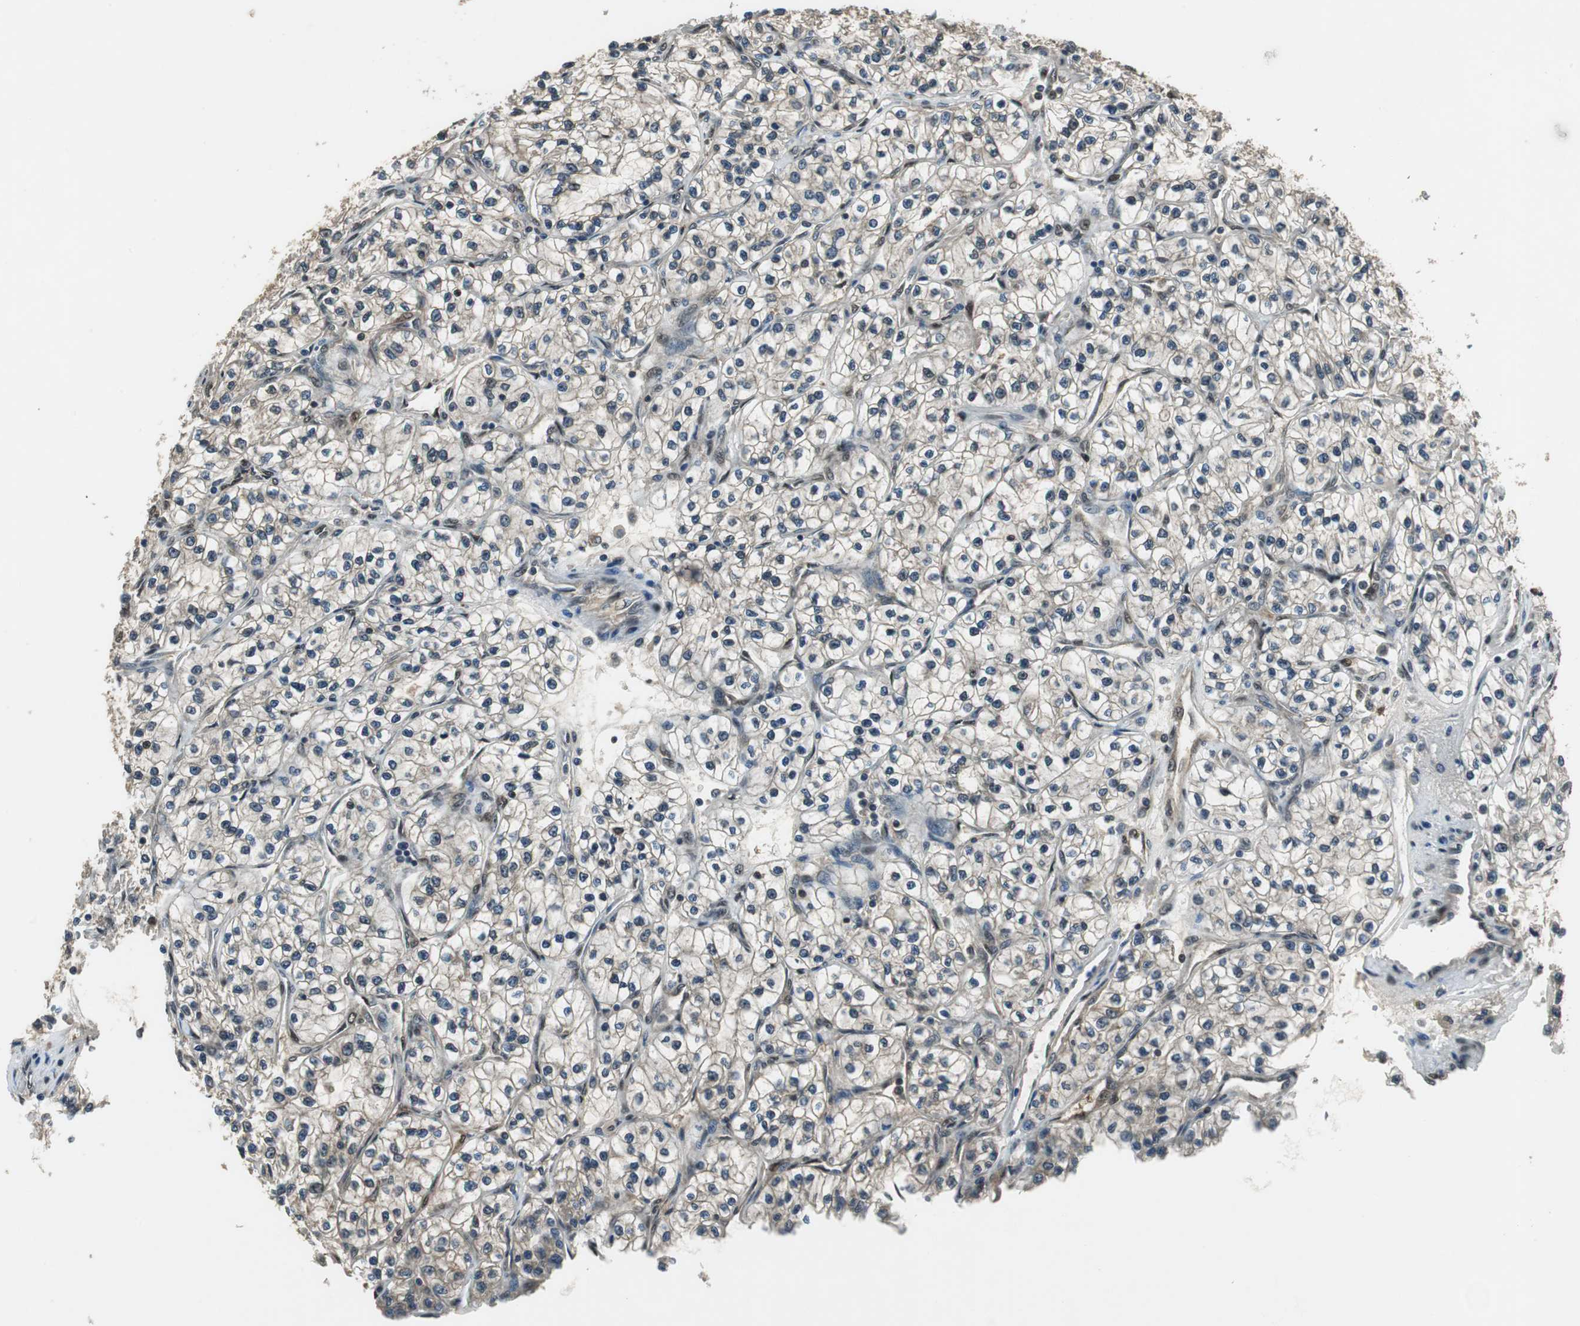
{"staining": {"intensity": "weak", "quantity": "<25%", "location": "cytoplasmic/membranous"}, "tissue": "renal cancer", "cell_type": "Tumor cells", "image_type": "cancer", "snomed": [{"axis": "morphology", "description": "Adenocarcinoma, NOS"}, {"axis": "topography", "description": "Kidney"}], "caption": "High magnification brightfield microscopy of renal cancer stained with DAB (3,3'-diaminobenzidine) (brown) and counterstained with hematoxylin (blue): tumor cells show no significant expression. (DAB (3,3'-diaminobenzidine) IHC, high magnification).", "gene": "PSMB4", "patient": {"sex": "female", "age": 57}}